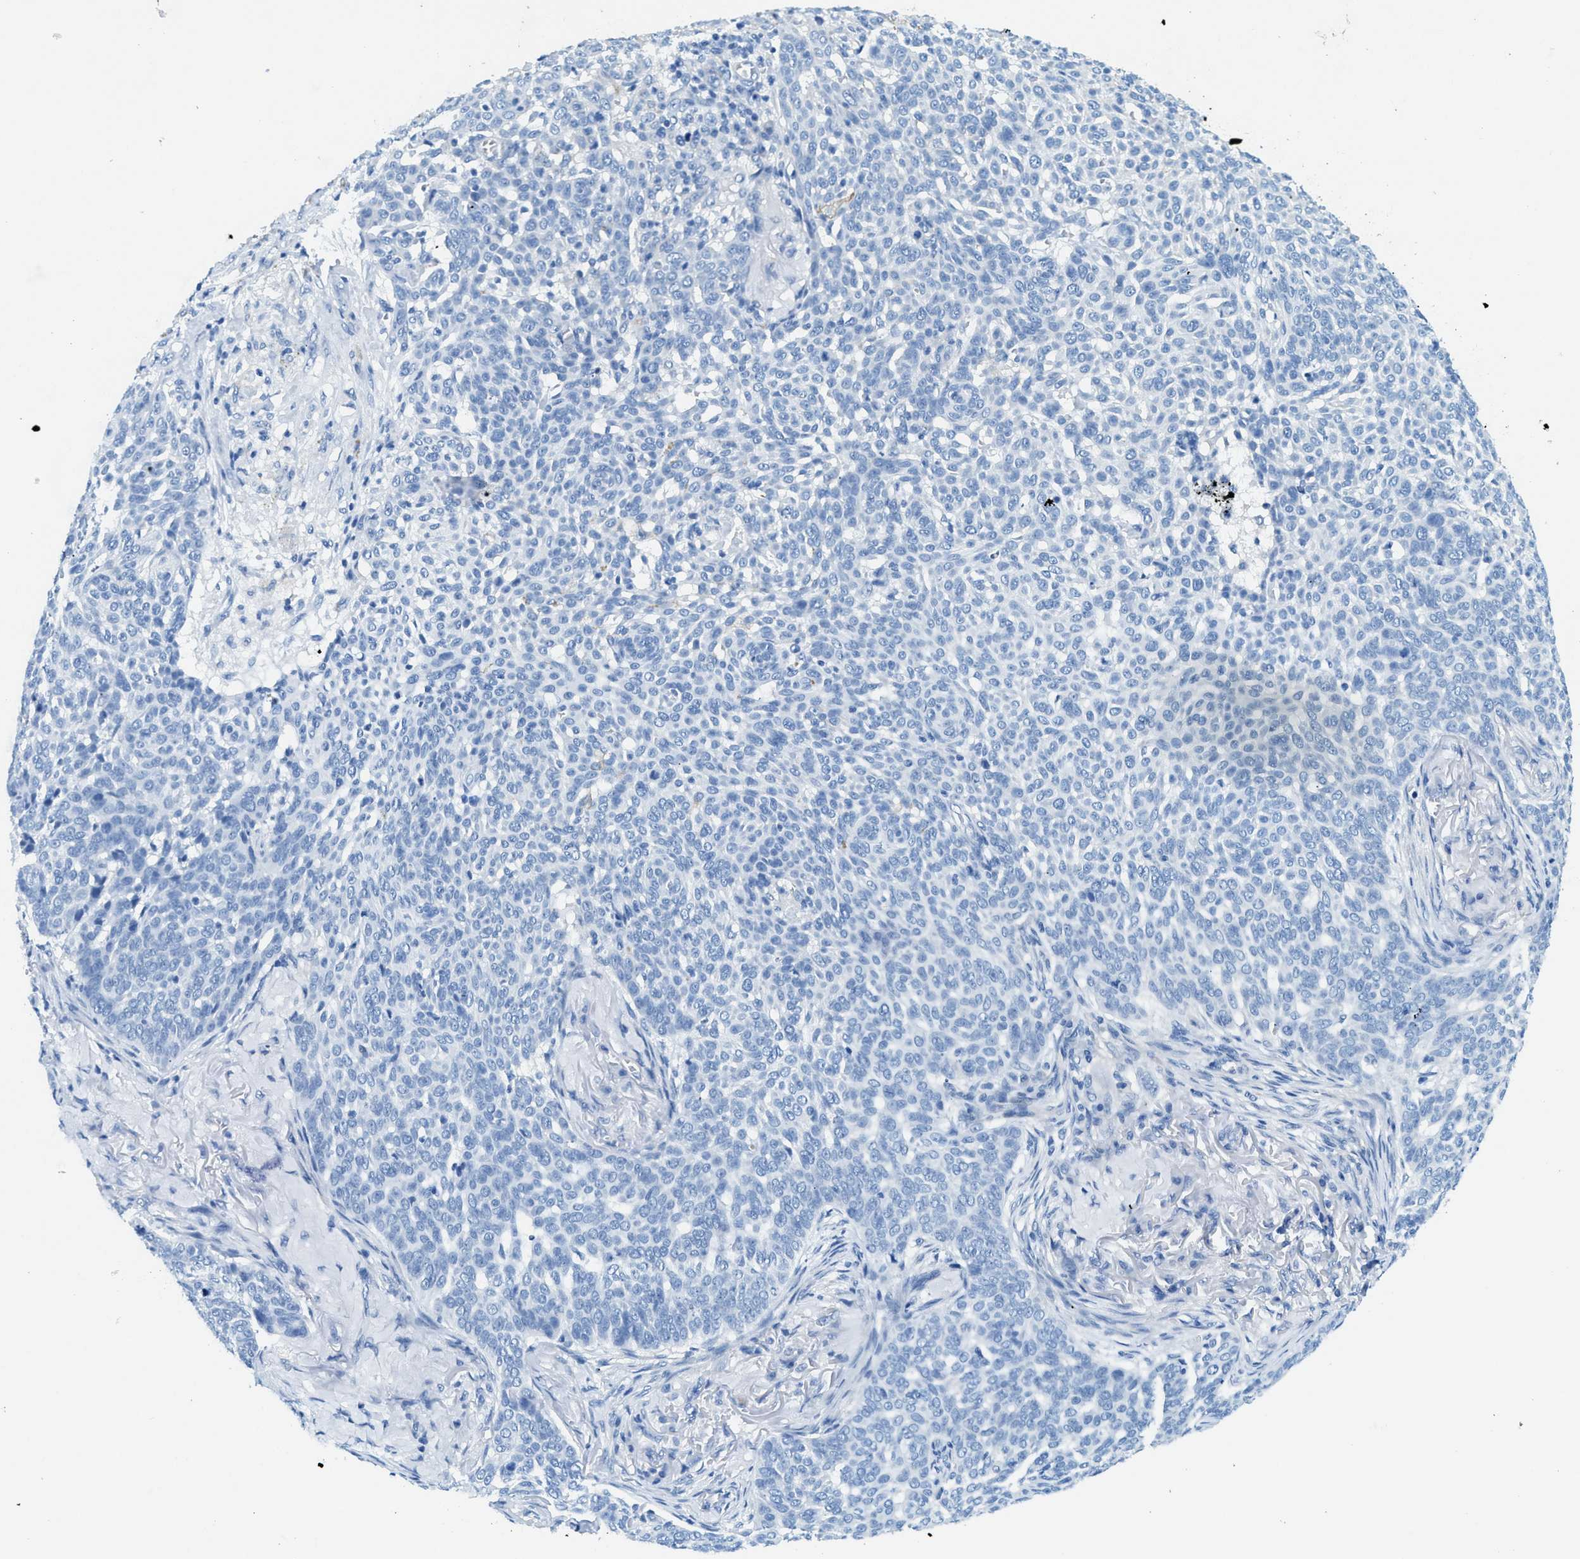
{"staining": {"intensity": "negative", "quantity": "none", "location": "none"}, "tissue": "skin cancer", "cell_type": "Tumor cells", "image_type": "cancer", "snomed": [{"axis": "morphology", "description": "Basal cell carcinoma"}, {"axis": "topography", "description": "Skin"}], "caption": "DAB (3,3'-diaminobenzidine) immunohistochemical staining of human skin basal cell carcinoma exhibits no significant staining in tumor cells. (Immunohistochemistry, brightfield microscopy, high magnification).", "gene": "ZDHHC13", "patient": {"sex": "male", "age": 85}}